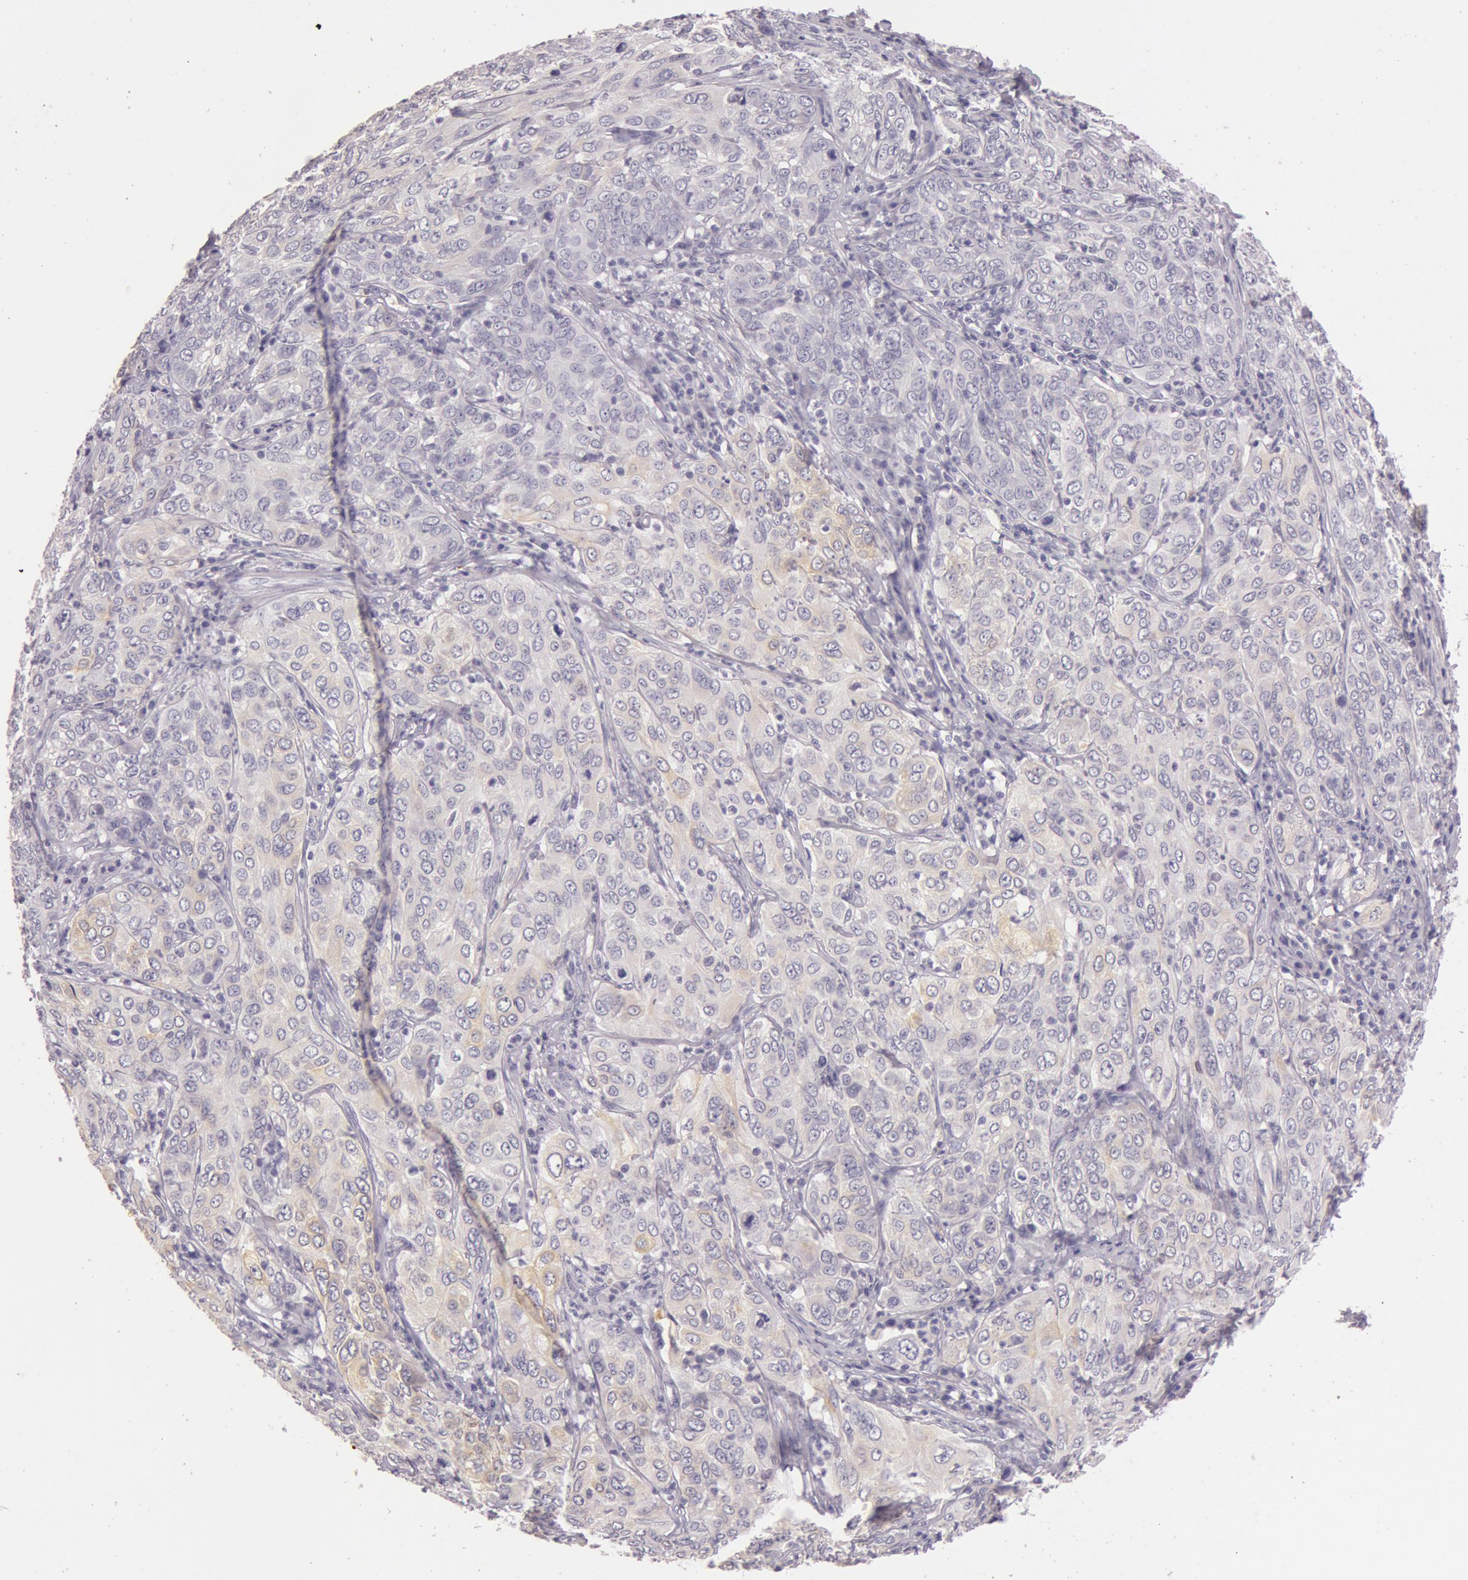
{"staining": {"intensity": "weak", "quantity": "<25%", "location": "cytoplasmic/membranous"}, "tissue": "cervical cancer", "cell_type": "Tumor cells", "image_type": "cancer", "snomed": [{"axis": "morphology", "description": "Squamous cell carcinoma, NOS"}, {"axis": "topography", "description": "Cervix"}], "caption": "Immunohistochemical staining of cervical squamous cell carcinoma demonstrates no significant expression in tumor cells.", "gene": "C4BPA", "patient": {"sex": "female", "age": 38}}